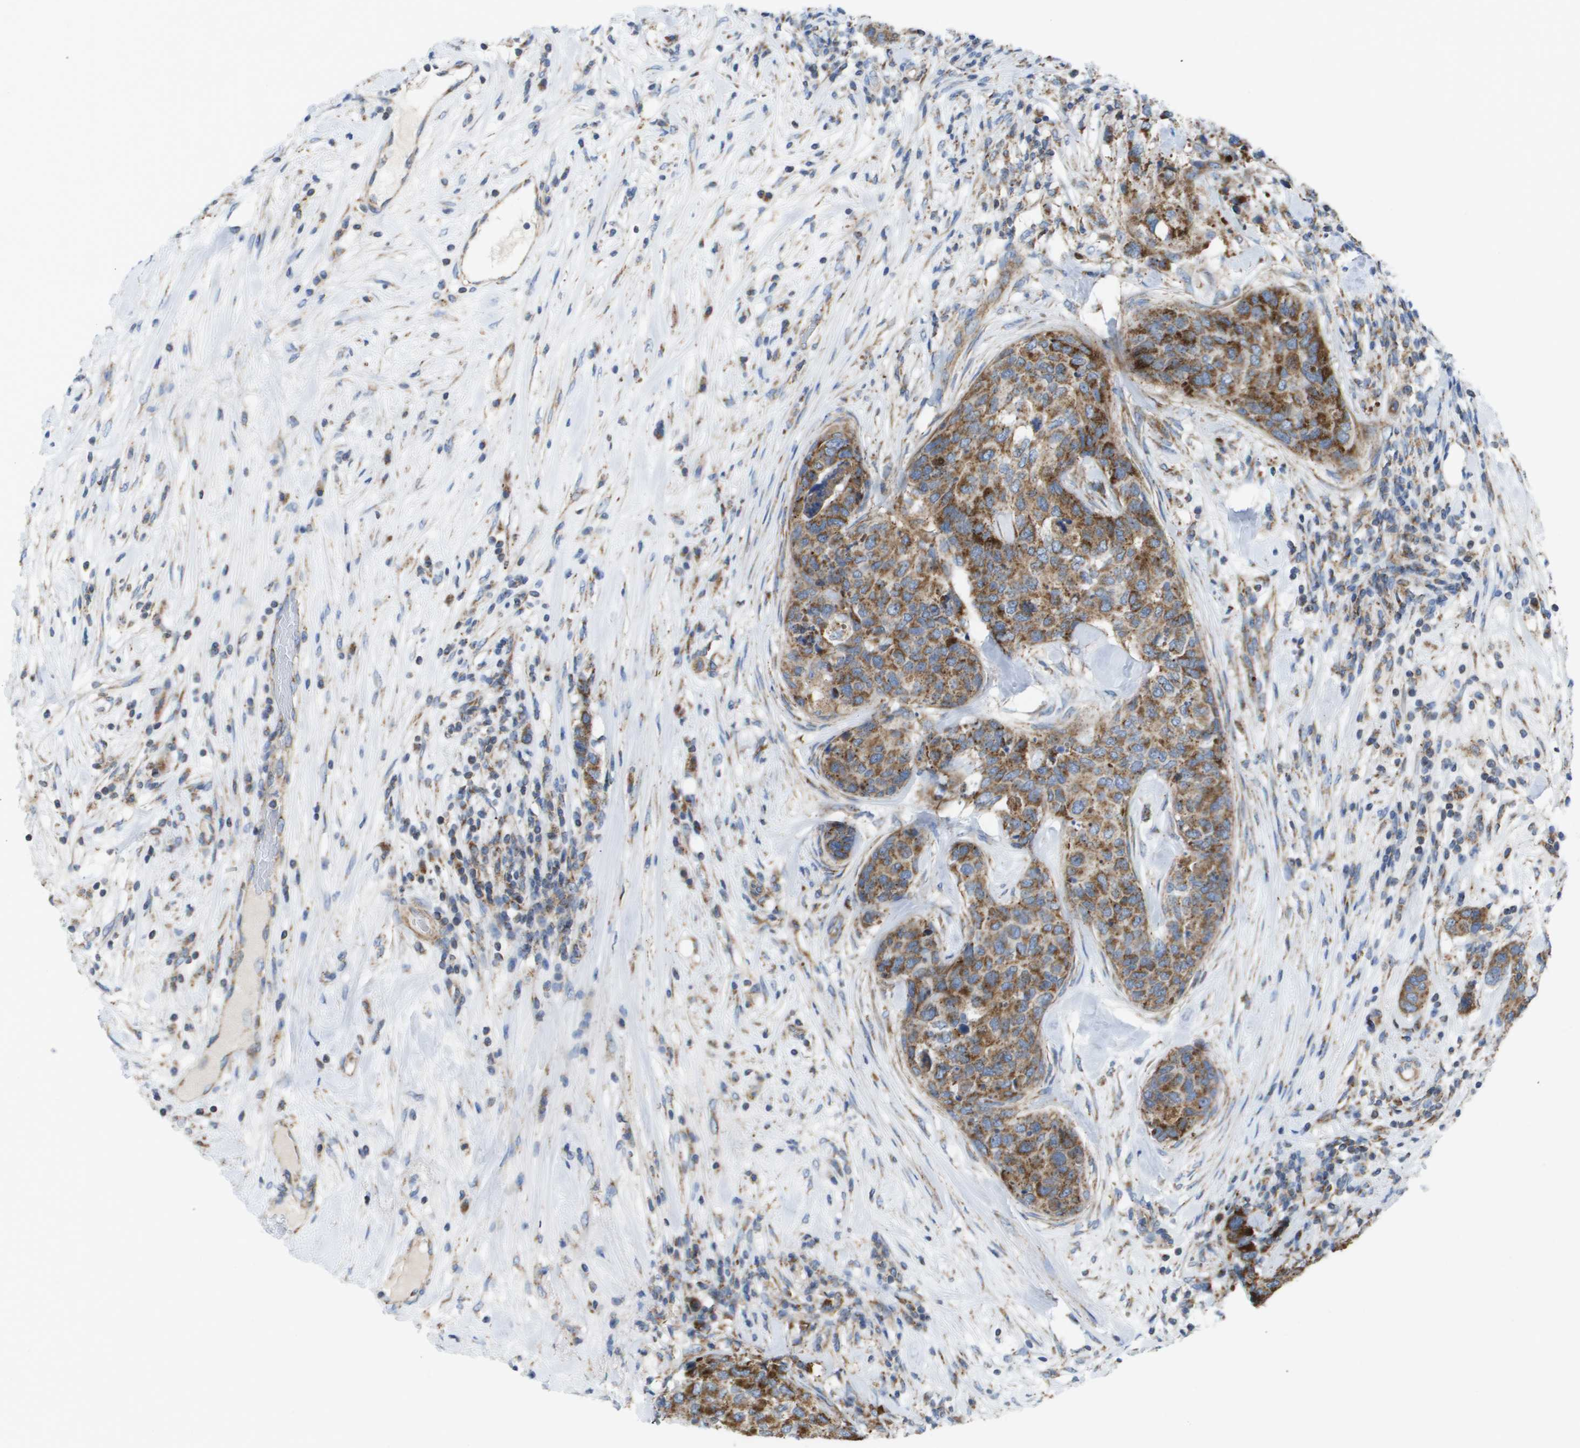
{"staining": {"intensity": "moderate", "quantity": ">75%", "location": "cytoplasmic/membranous"}, "tissue": "breast cancer", "cell_type": "Tumor cells", "image_type": "cancer", "snomed": [{"axis": "morphology", "description": "Lobular carcinoma"}, {"axis": "topography", "description": "Breast"}], "caption": "Immunohistochemical staining of human lobular carcinoma (breast) demonstrates medium levels of moderate cytoplasmic/membranous expression in about >75% of tumor cells.", "gene": "FIS1", "patient": {"sex": "female", "age": 59}}